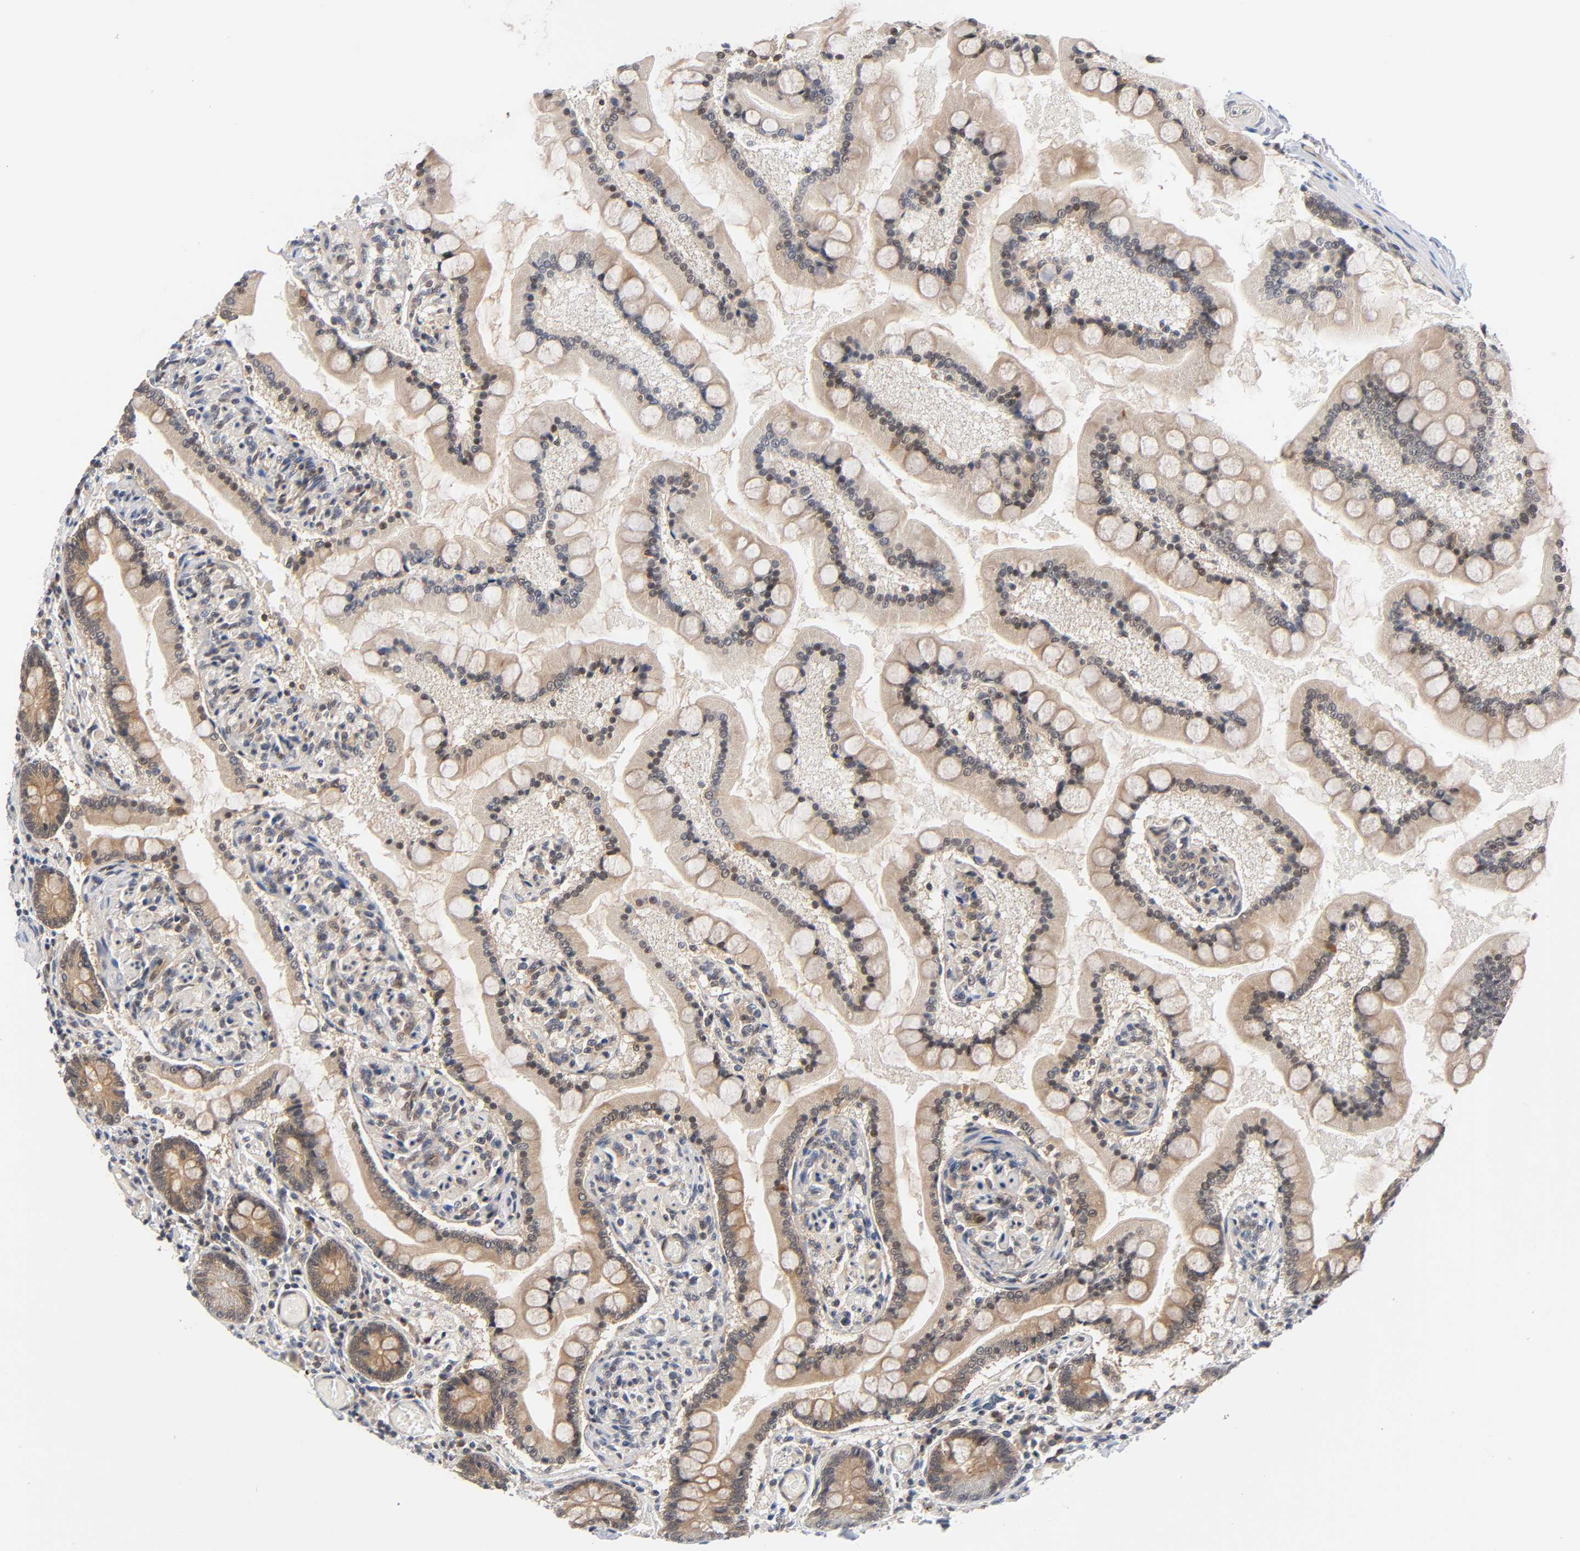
{"staining": {"intensity": "moderate", "quantity": ">75%", "location": "cytoplasmic/membranous"}, "tissue": "small intestine", "cell_type": "Glandular cells", "image_type": "normal", "snomed": [{"axis": "morphology", "description": "Normal tissue, NOS"}, {"axis": "topography", "description": "Small intestine"}], "caption": "Unremarkable small intestine reveals moderate cytoplasmic/membranous staining in approximately >75% of glandular cells, visualized by immunohistochemistry.", "gene": "PRKAB1", "patient": {"sex": "male", "age": 41}}